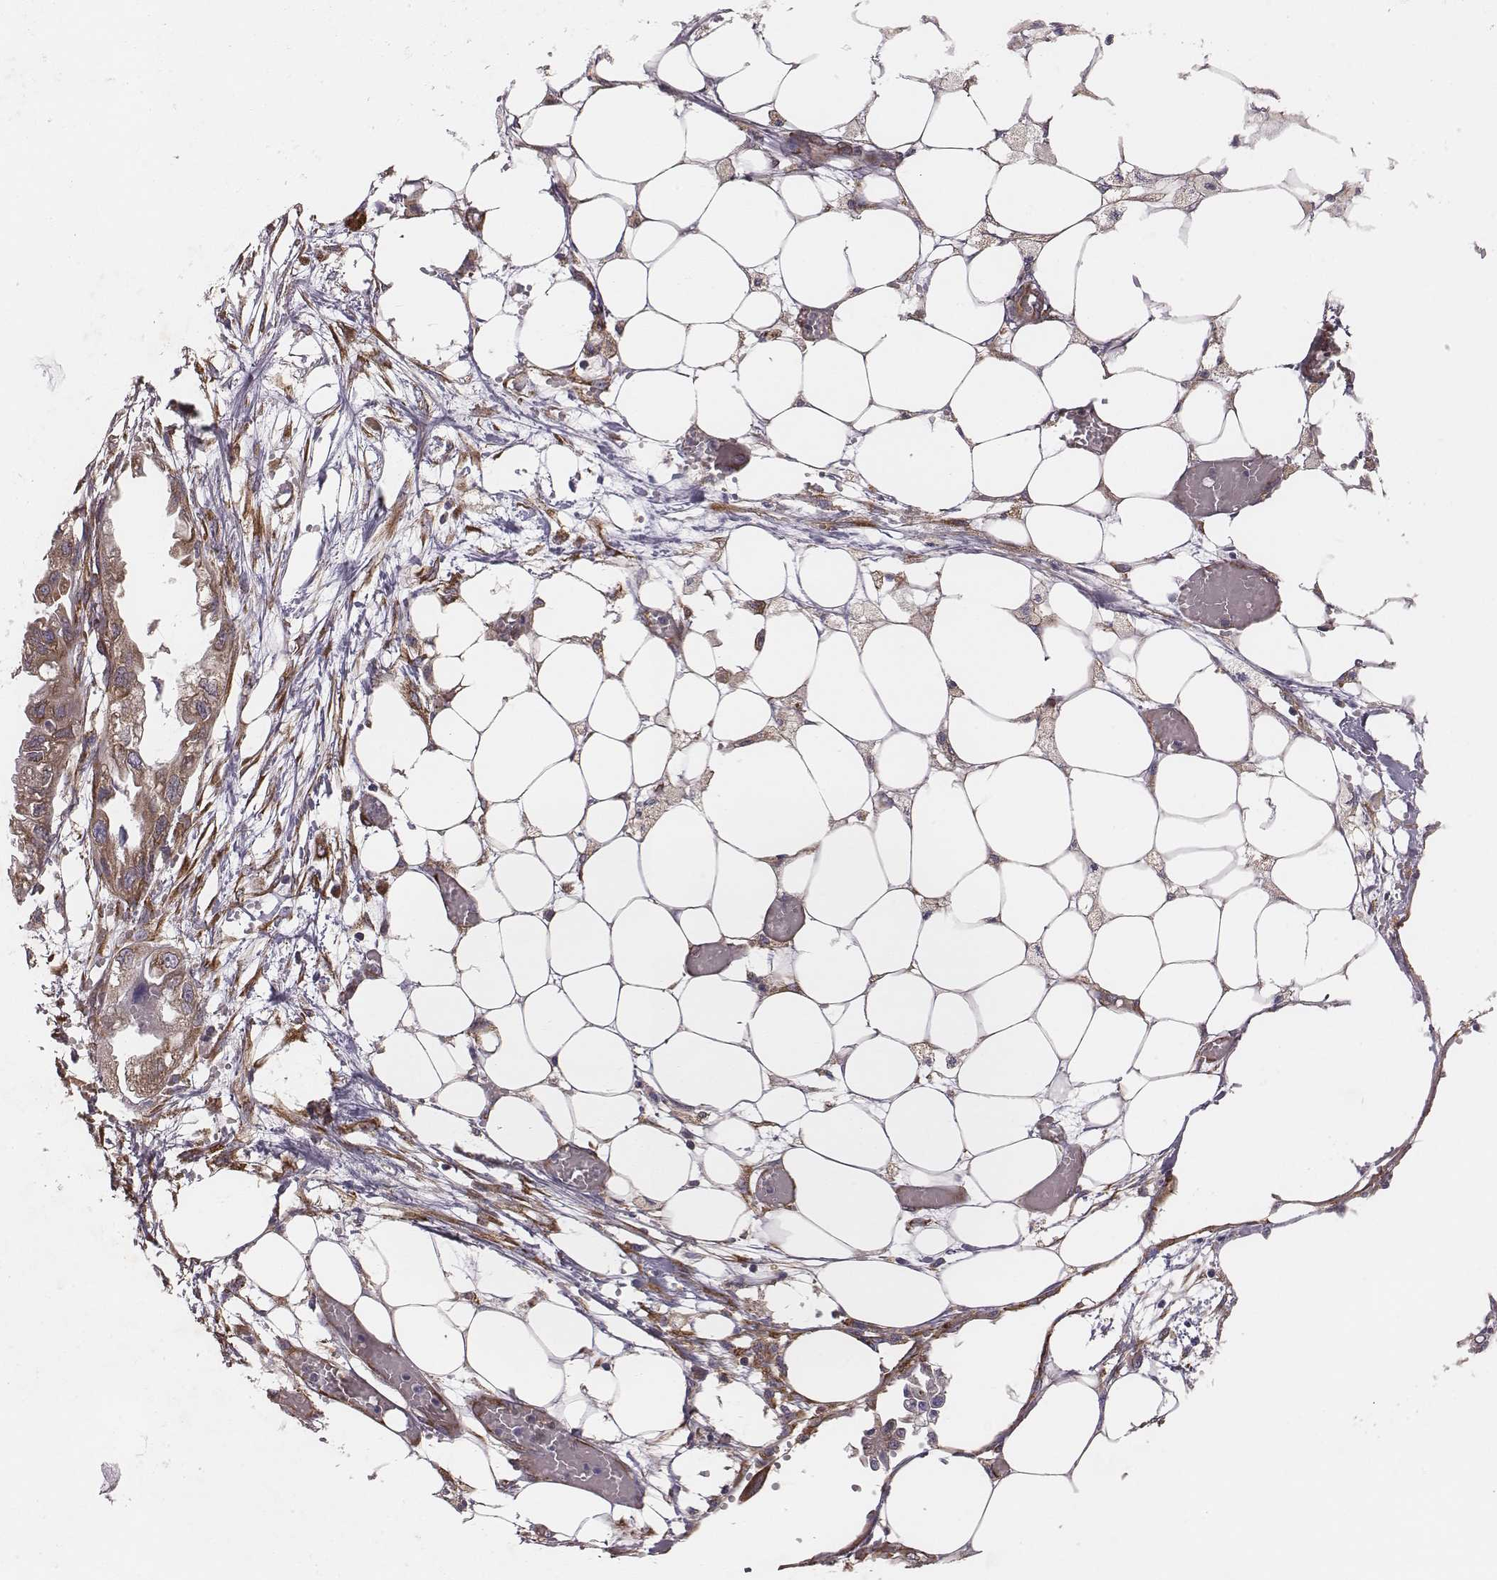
{"staining": {"intensity": "weak", "quantity": "<25%", "location": "cytoplasmic/membranous"}, "tissue": "endometrial cancer", "cell_type": "Tumor cells", "image_type": "cancer", "snomed": [{"axis": "morphology", "description": "Adenocarcinoma, NOS"}, {"axis": "morphology", "description": "Adenocarcinoma, metastatic, NOS"}, {"axis": "topography", "description": "Adipose tissue"}, {"axis": "topography", "description": "Endometrium"}], "caption": "Human endometrial cancer stained for a protein using immunohistochemistry (IHC) reveals no expression in tumor cells.", "gene": "TXLNA", "patient": {"sex": "female", "age": 67}}